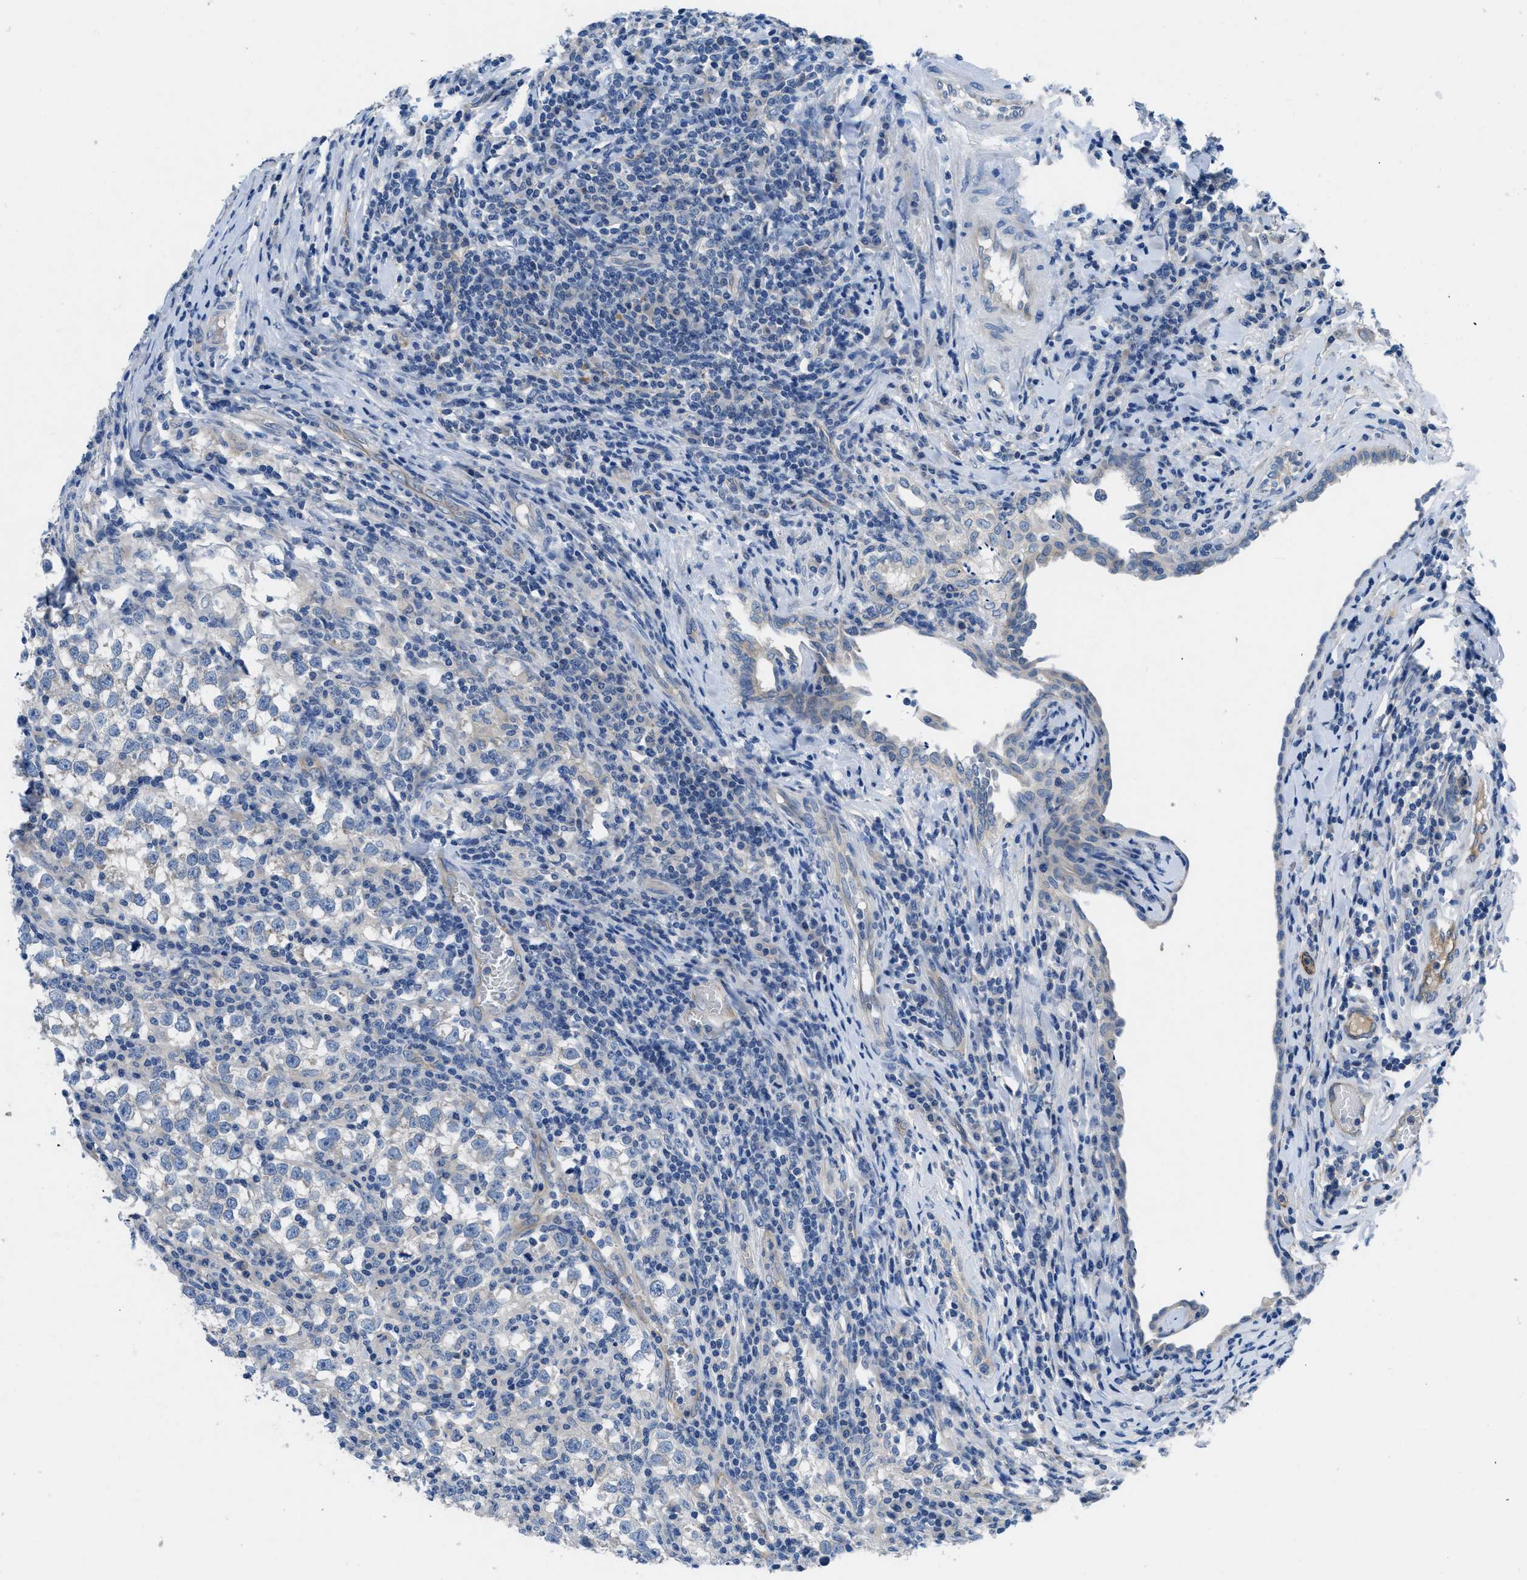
{"staining": {"intensity": "negative", "quantity": "none", "location": "none"}, "tissue": "testis cancer", "cell_type": "Tumor cells", "image_type": "cancer", "snomed": [{"axis": "morphology", "description": "Normal tissue, NOS"}, {"axis": "morphology", "description": "Seminoma, NOS"}, {"axis": "topography", "description": "Testis"}], "caption": "Image shows no protein positivity in tumor cells of testis seminoma tissue.", "gene": "PGR", "patient": {"sex": "male", "age": 43}}